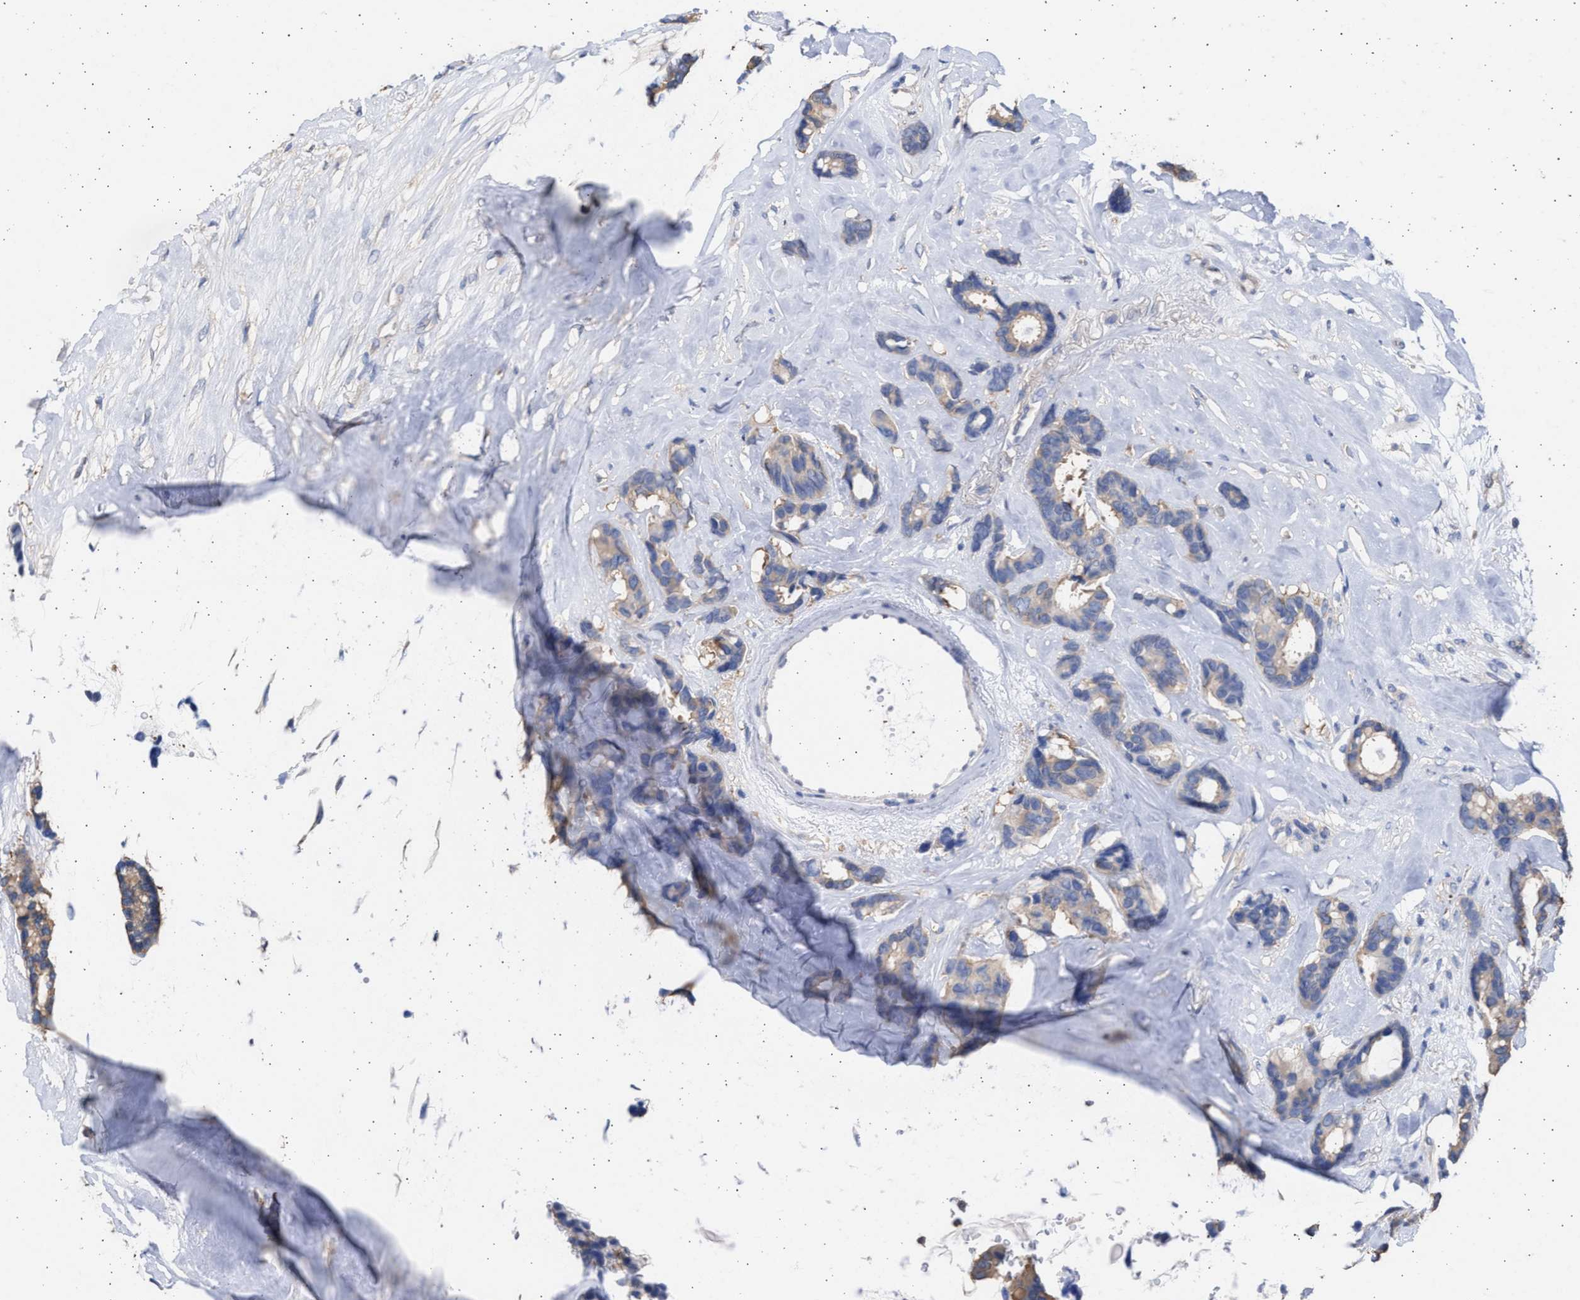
{"staining": {"intensity": "weak", "quantity": "<25%", "location": "cytoplasmic/membranous"}, "tissue": "breast cancer", "cell_type": "Tumor cells", "image_type": "cancer", "snomed": [{"axis": "morphology", "description": "Duct carcinoma"}, {"axis": "topography", "description": "Breast"}], "caption": "Human breast cancer (invasive ductal carcinoma) stained for a protein using immunohistochemistry reveals no positivity in tumor cells.", "gene": "ALDOC", "patient": {"sex": "female", "age": 87}}